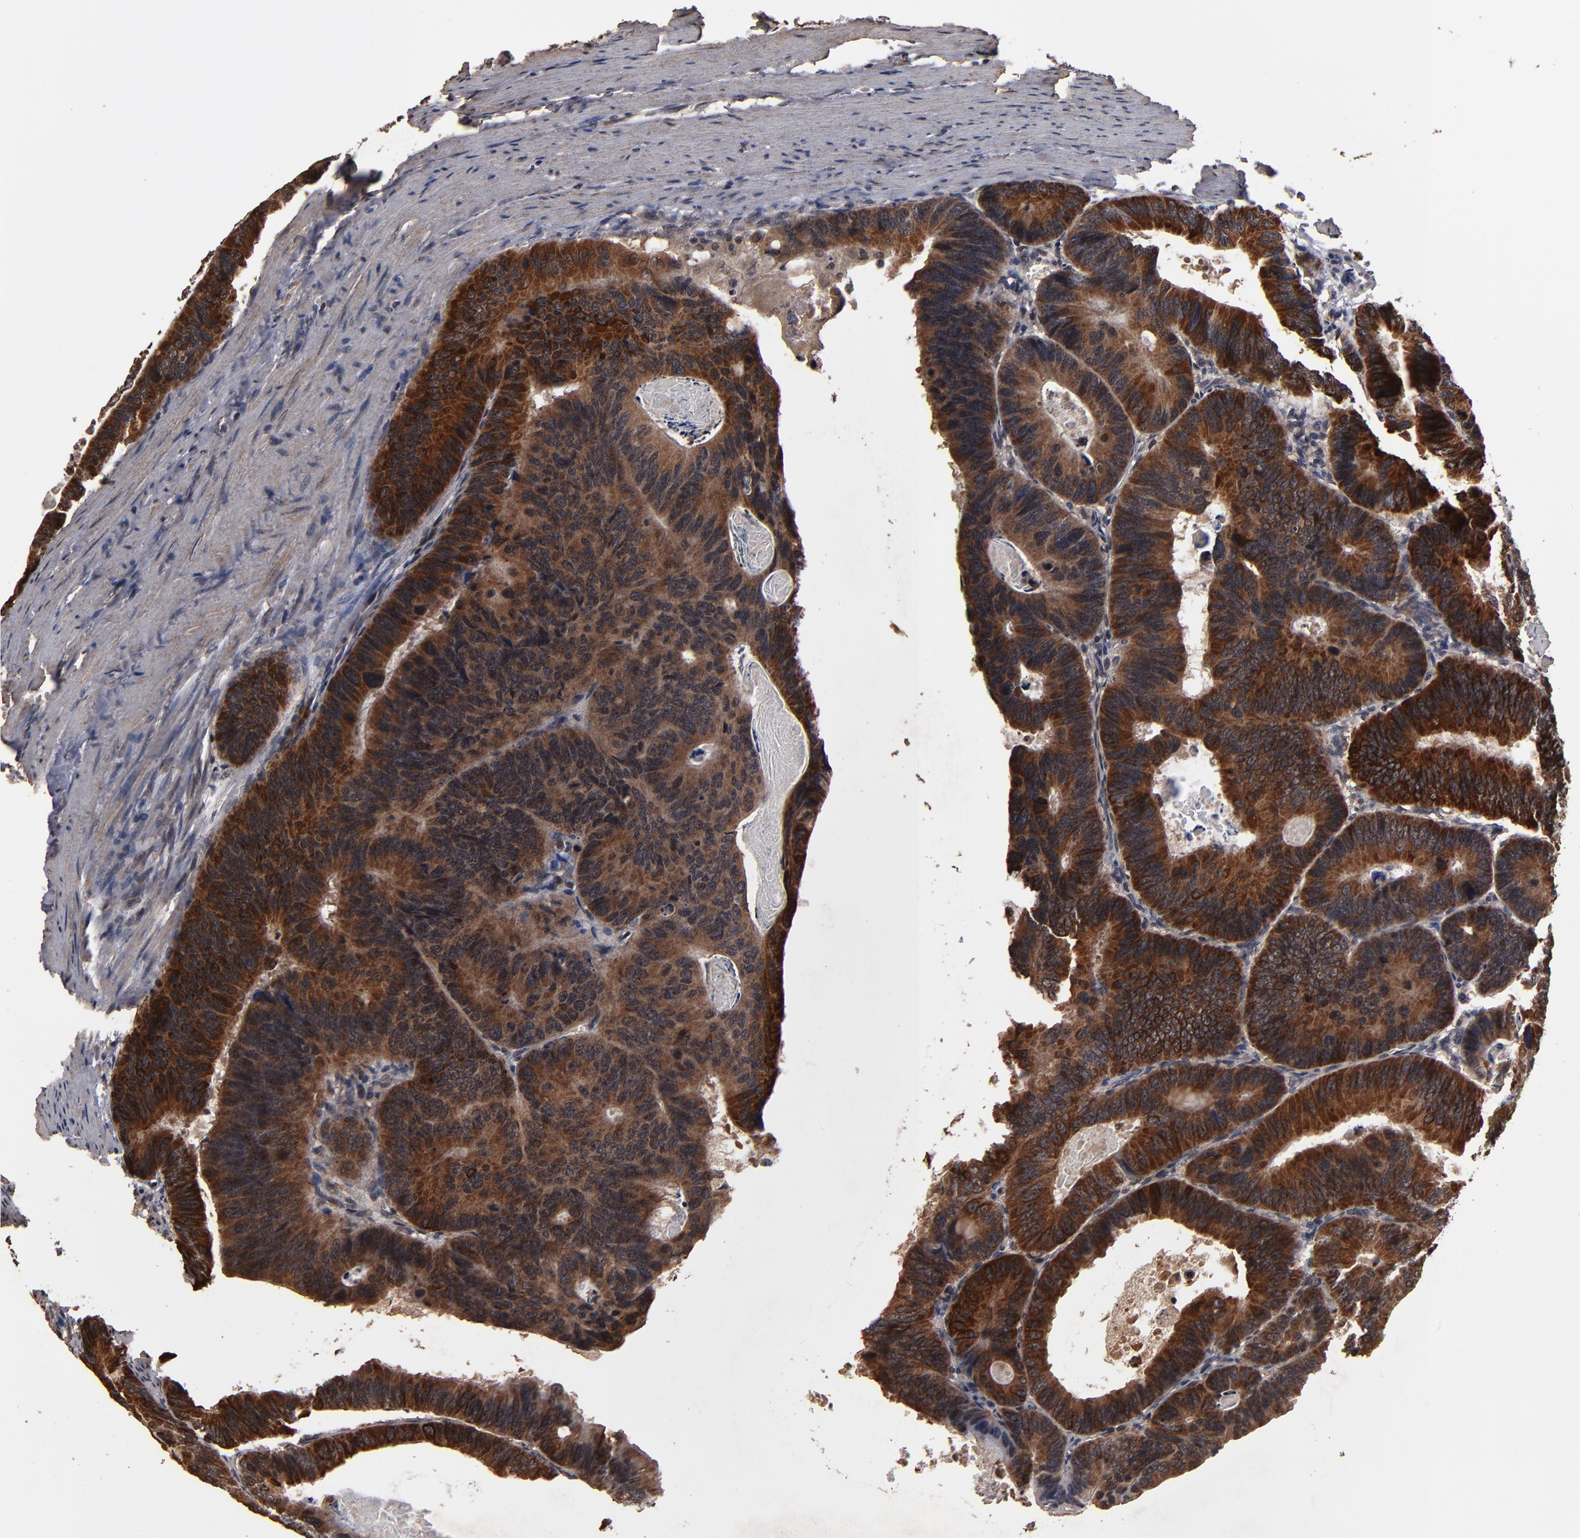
{"staining": {"intensity": "strong", "quantity": ">75%", "location": "cytoplasmic/membranous,nuclear"}, "tissue": "colorectal cancer", "cell_type": "Tumor cells", "image_type": "cancer", "snomed": [{"axis": "morphology", "description": "Adenocarcinoma, NOS"}, {"axis": "topography", "description": "Colon"}], "caption": "Strong cytoplasmic/membranous and nuclear staining for a protein is appreciated in about >75% of tumor cells of adenocarcinoma (colorectal) using immunohistochemistry.", "gene": "NXF2B", "patient": {"sex": "female", "age": 55}}